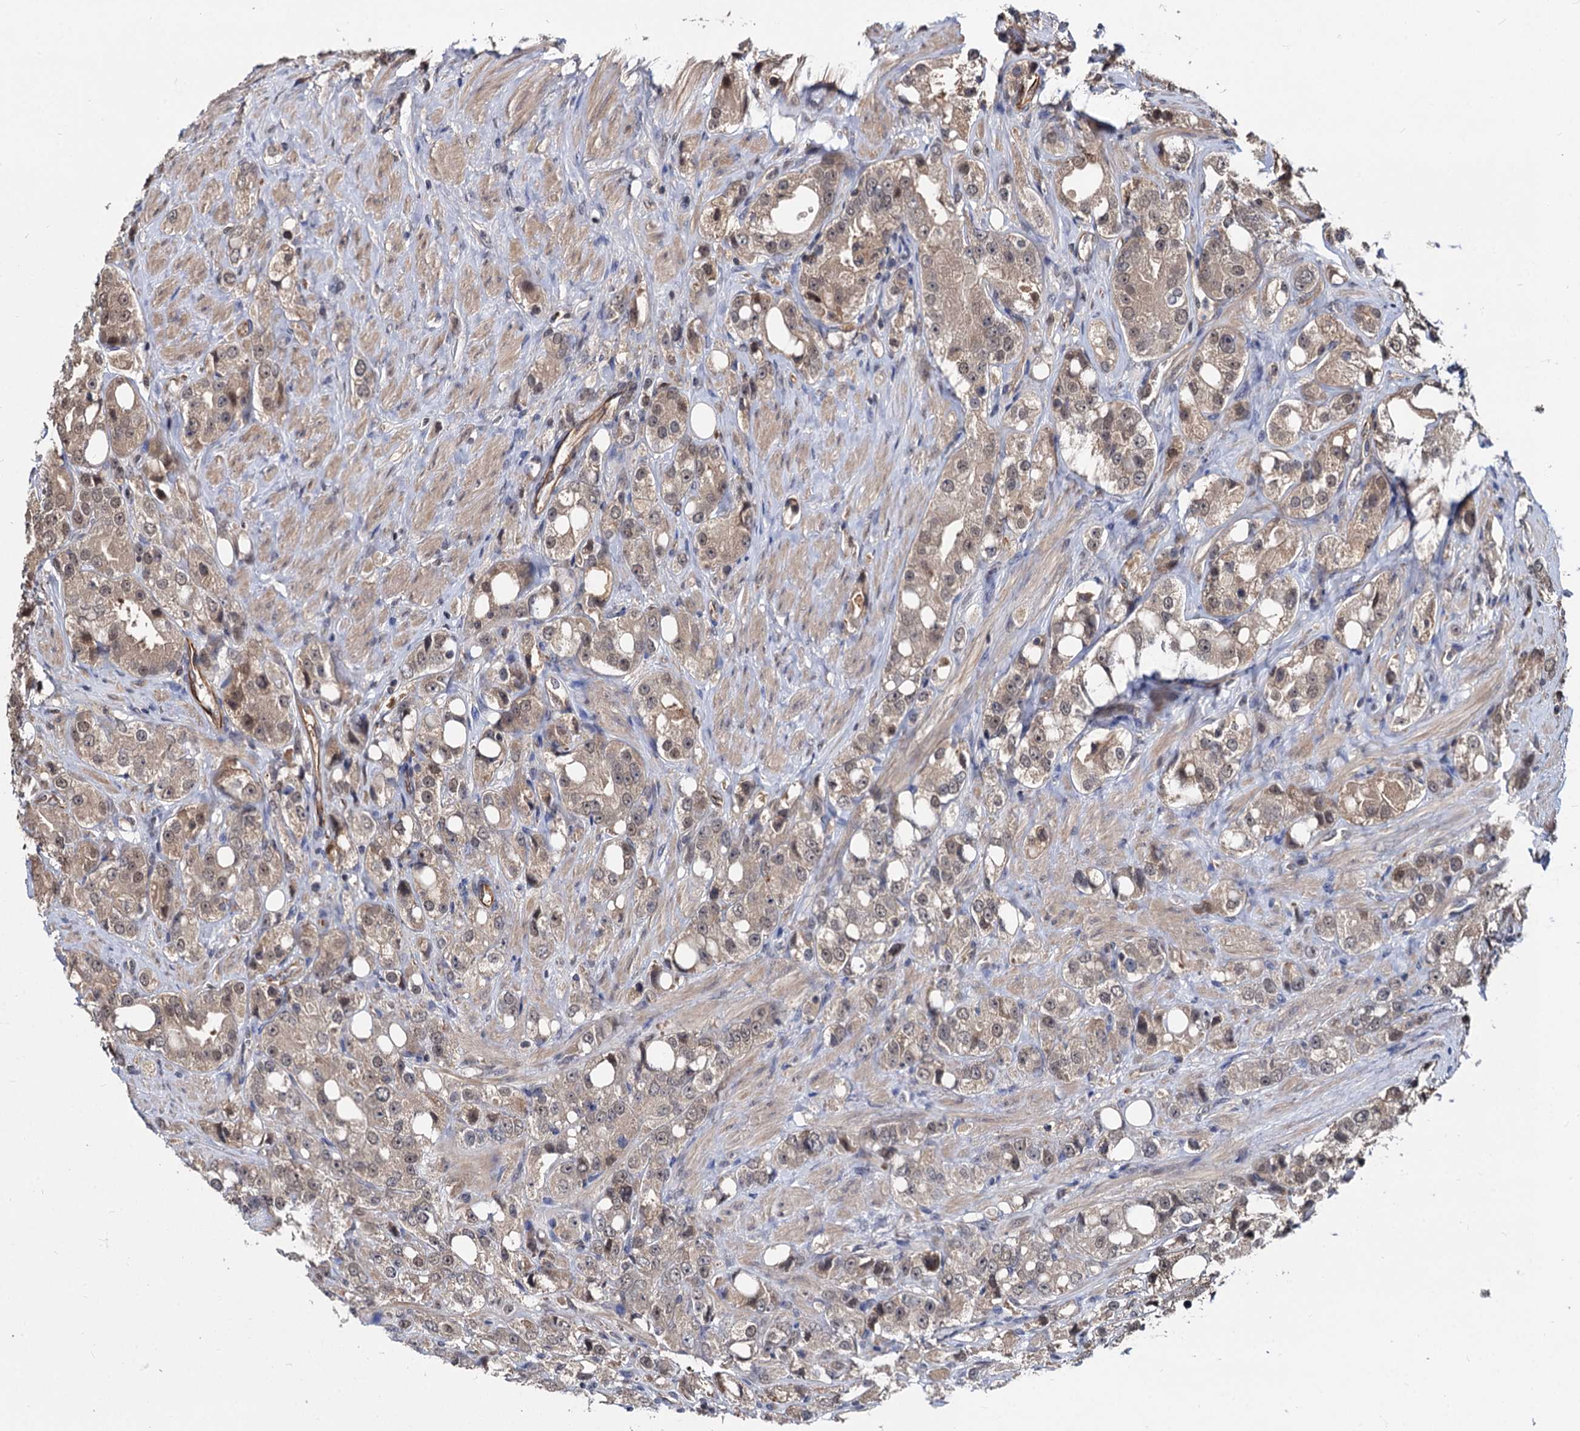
{"staining": {"intensity": "negative", "quantity": "none", "location": "none"}, "tissue": "prostate cancer", "cell_type": "Tumor cells", "image_type": "cancer", "snomed": [{"axis": "morphology", "description": "Adenocarcinoma, NOS"}, {"axis": "topography", "description": "Prostate"}], "caption": "This is an IHC histopathology image of prostate cancer (adenocarcinoma). There is no positivity in tumor cells.", "gene": "PSMD4", "patient": {"sex": "male", "age": 79}}